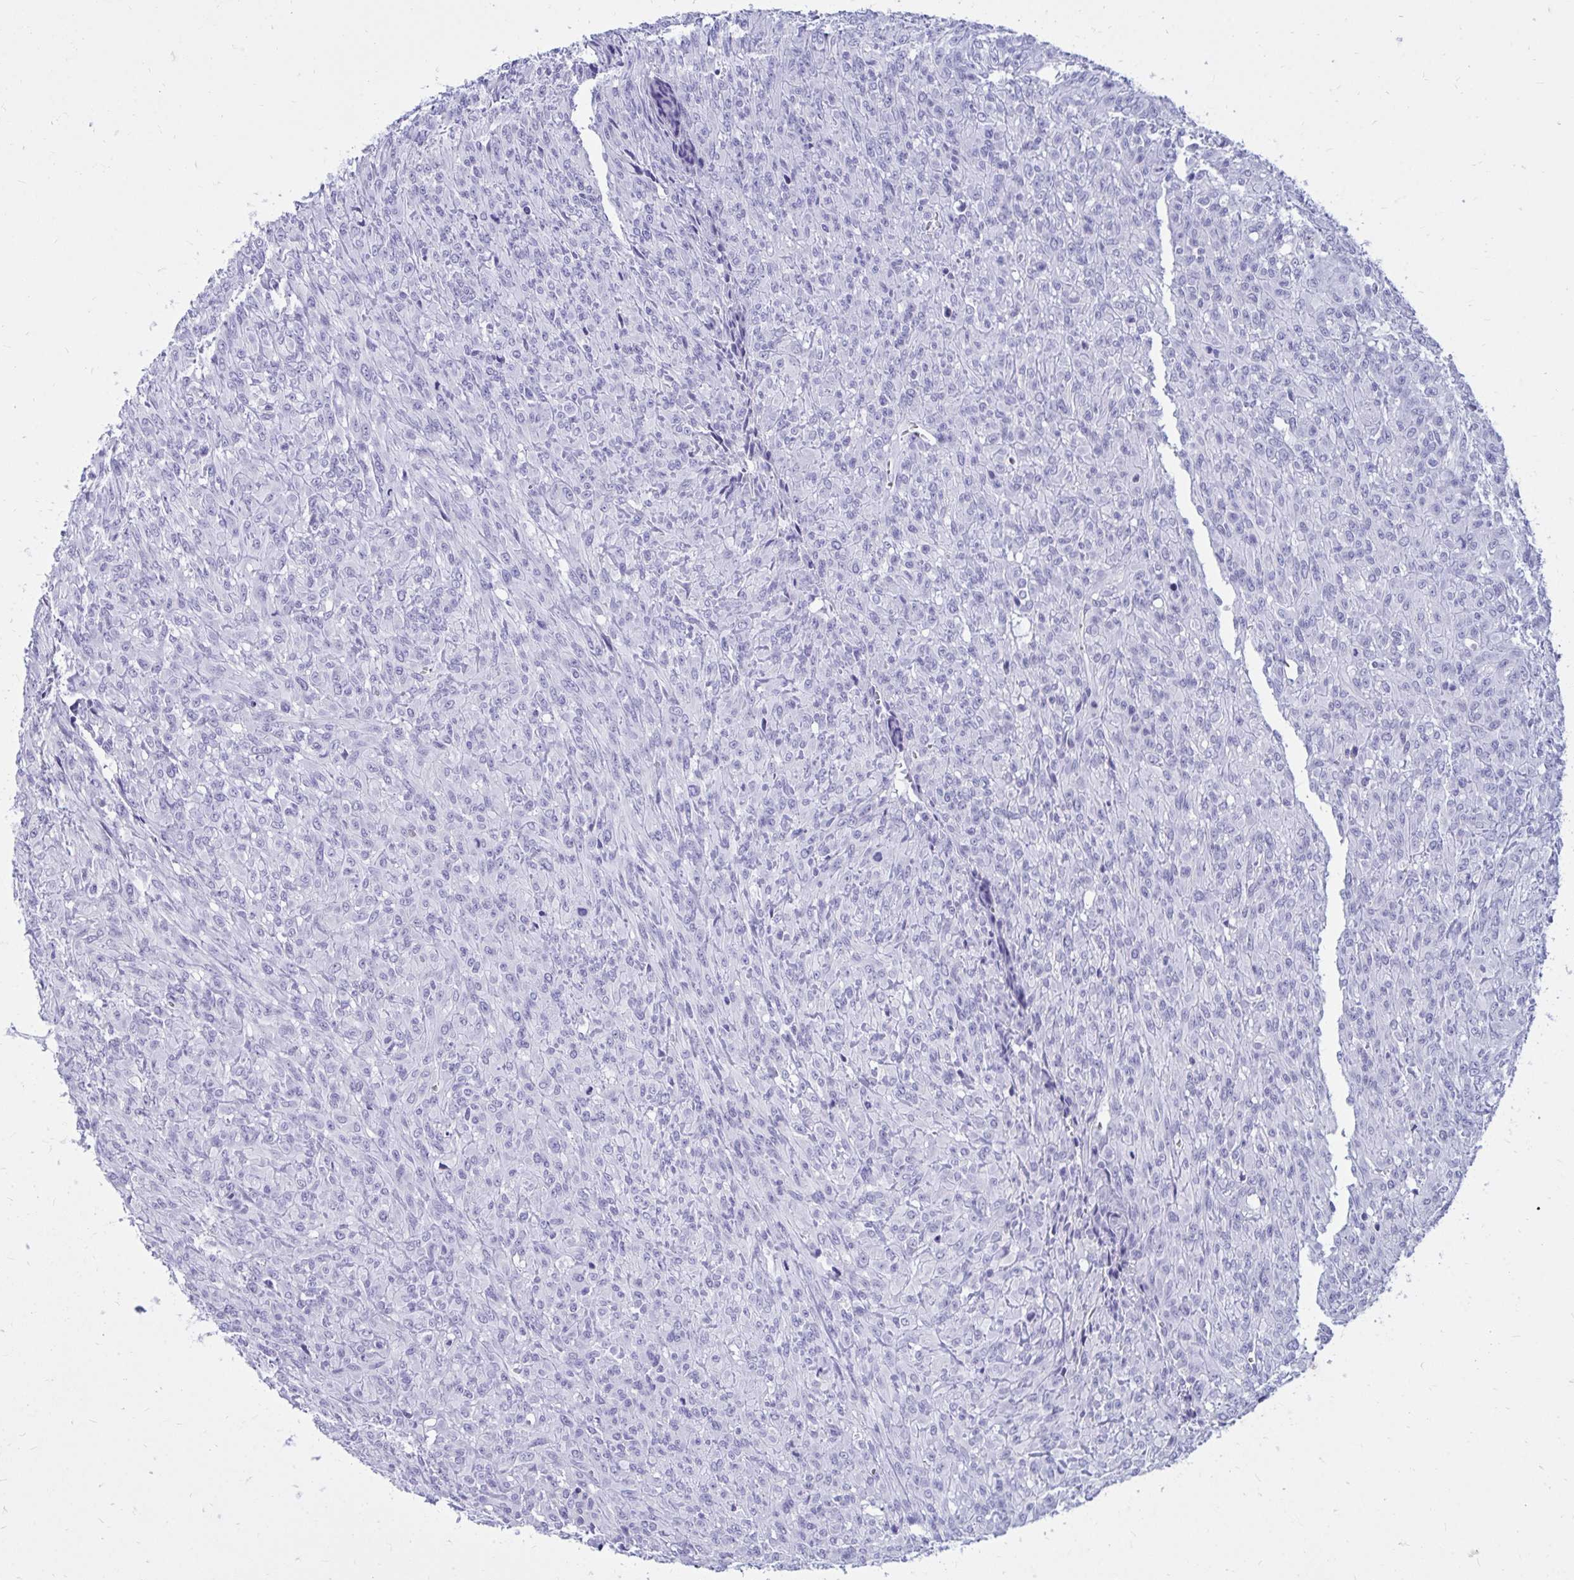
{"staining": {"intensity": "negative", "quantity": "none", "location": "none"}, "tissue": "renal cancer", "cell_type": "Tumor cells", "image_type": "cancer", "snomed": [{"axis": "morphology", "description": "Adenocarcinoma, NOS"}, {"axis": "topography", "description": "Kidney"}], "caption": "This is a photomicrograph of immunohistochemistry (IHC) staining of renal cancer (adenocarcinoma), which shows no expression in tumor cells.", "gene": "NANOGNB", "patient": {"sex": "male", "age": 58}}